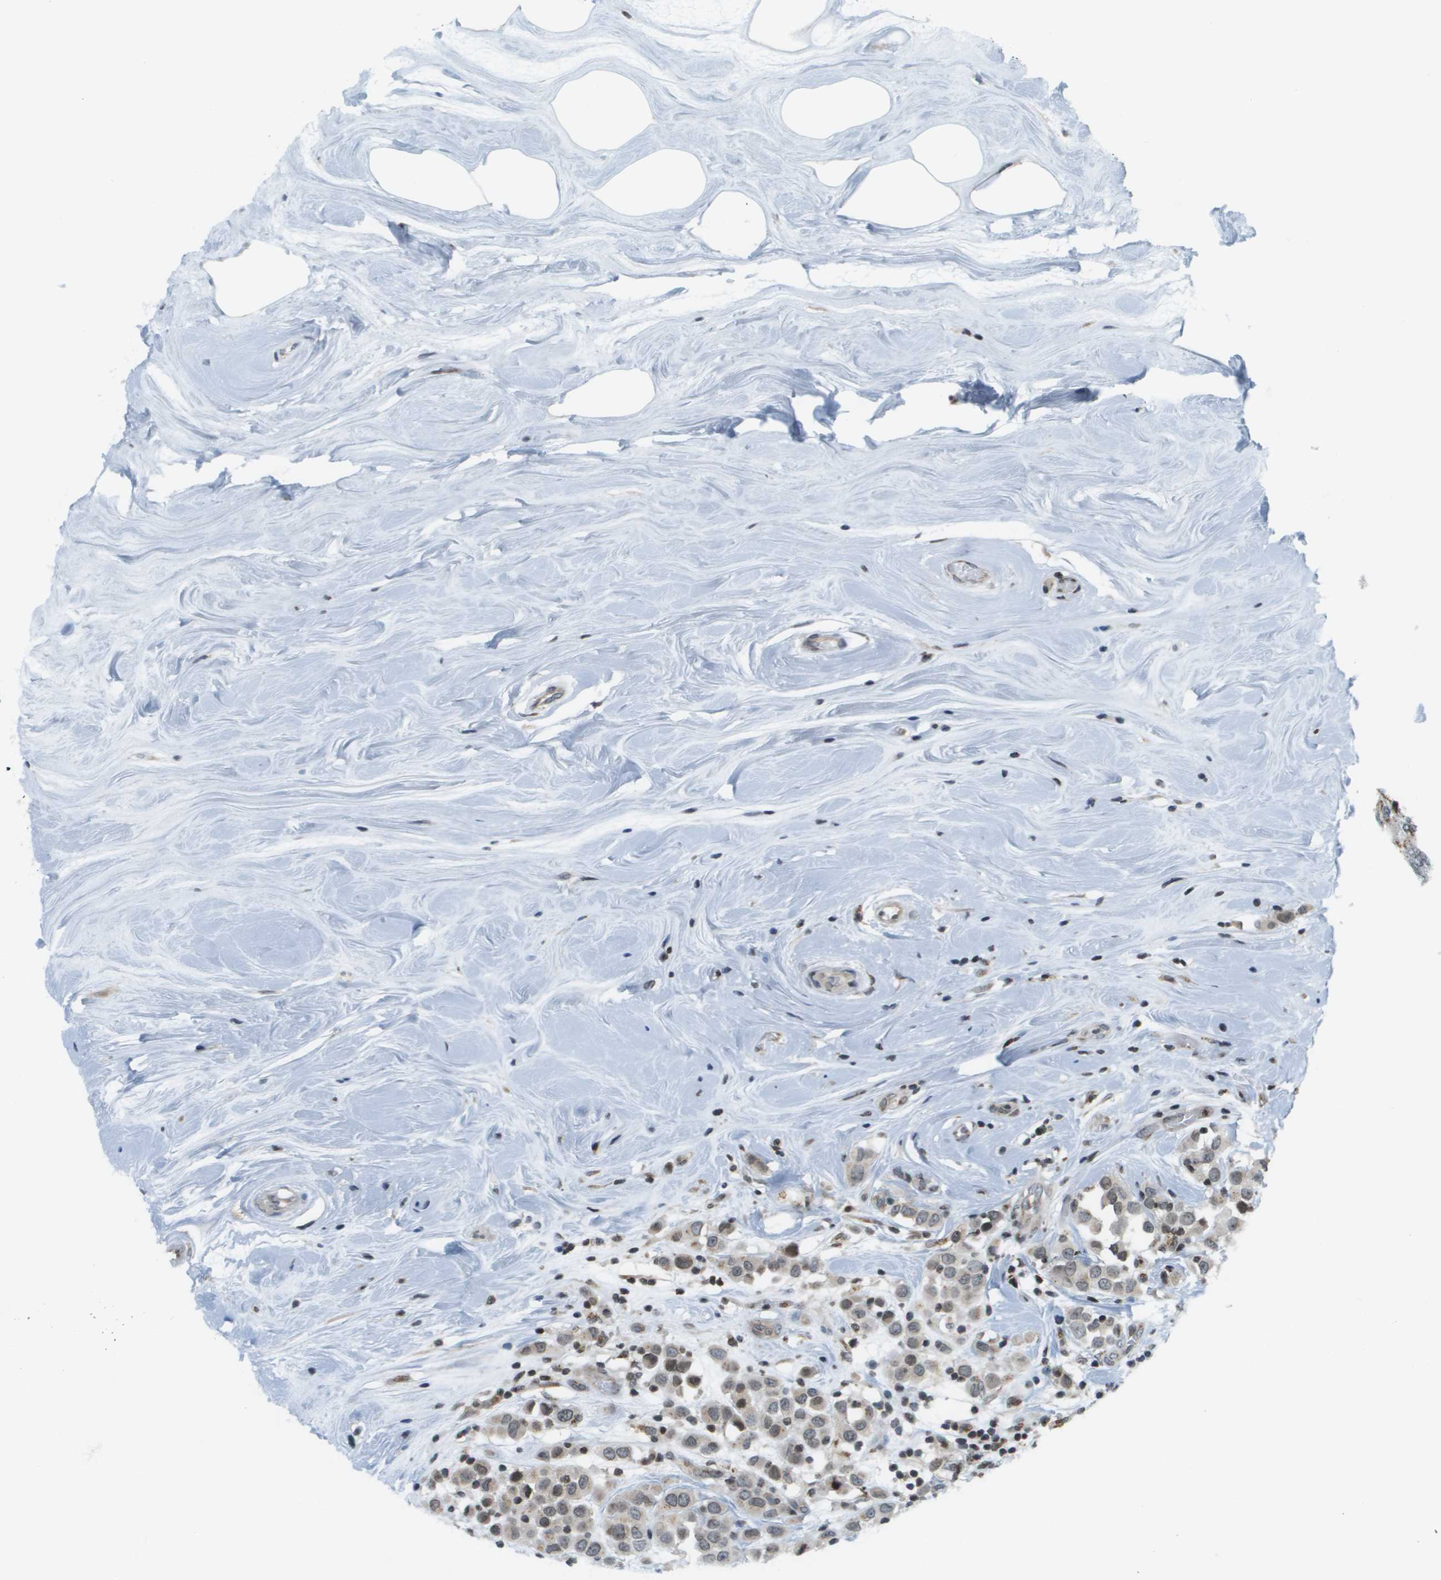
{"staining": {"intensity": "weak", "quantity": ">75%", "location": "cytoplasmic/membranous,nuclear"}, "tissue": "breast cancer", "cell_type": "Tumor cells", "image_type": "cancer", "snomed": [{"axis": "morphology", "description": "Duct carcinoma"}, {"axis": "topography", "description": "Breast"}], "caption": "A high-resolution micrograph shows immunohistochemistry staining of breast infiltrating ductal carcinoma, which displays weak cytoplasmic/membranous and nuclear staining in about >75% of tumor cells.", "gene": "EVC", "patient": {"sex": "female", "age": 61}}